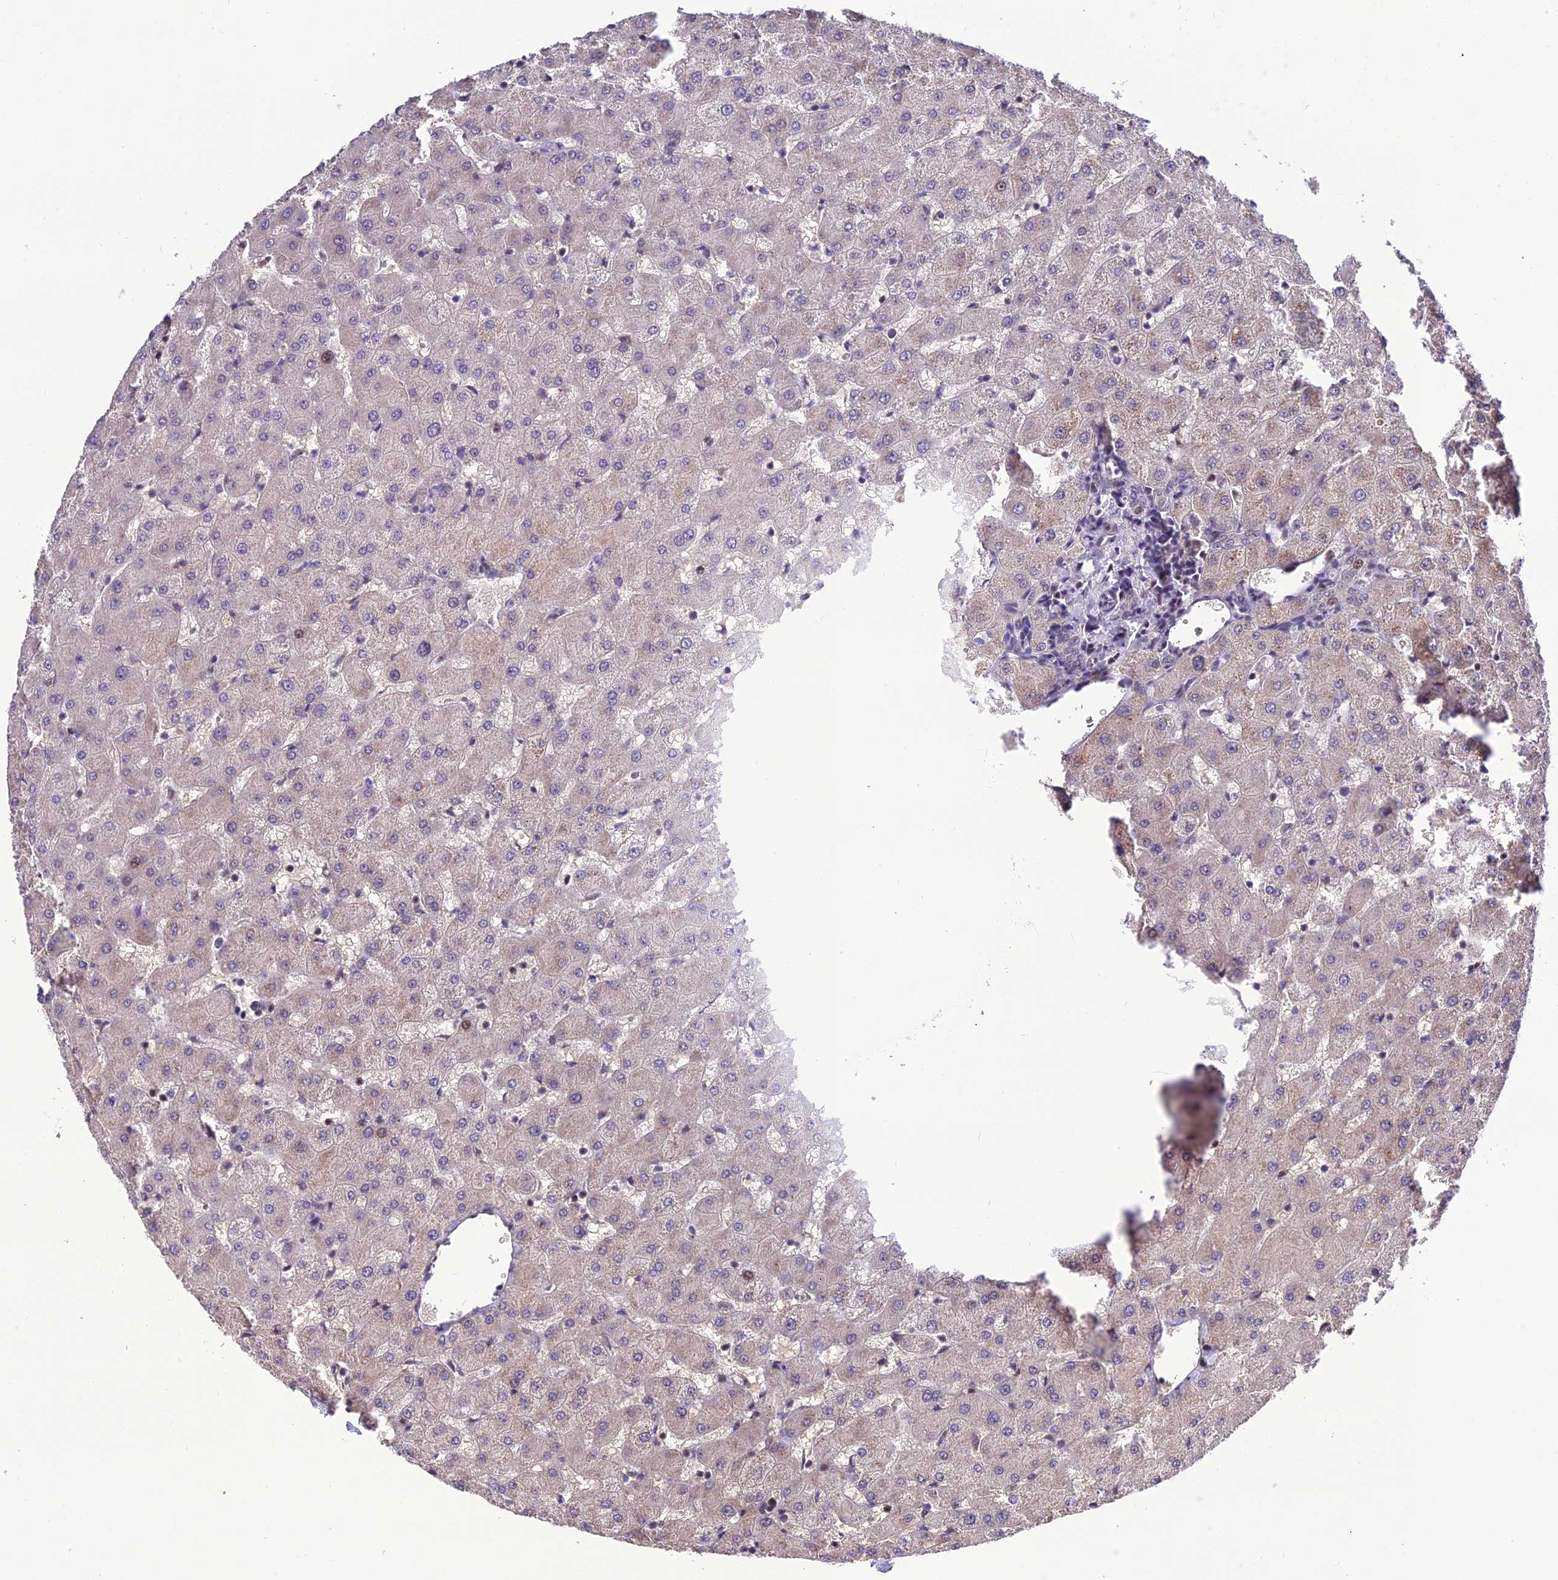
{"staining": {"intensity": "negative", "quantity": "none", "location": "none"}, "tissue": "liver", "cell_type": "Cholangiocytes", "image_type": "normal", "snomed": [{"axis": "morphology", "description": "Normal tissue, NOS"}, {"axis": "topography", "description": "Liver"}], "caption": "This is an immunohistochemistry photomicrograph of unremarkable human liver. There is no staining in cholangiocytes.", "gene": "ARL2", "patient": {"sex": "female", "age": 63}}